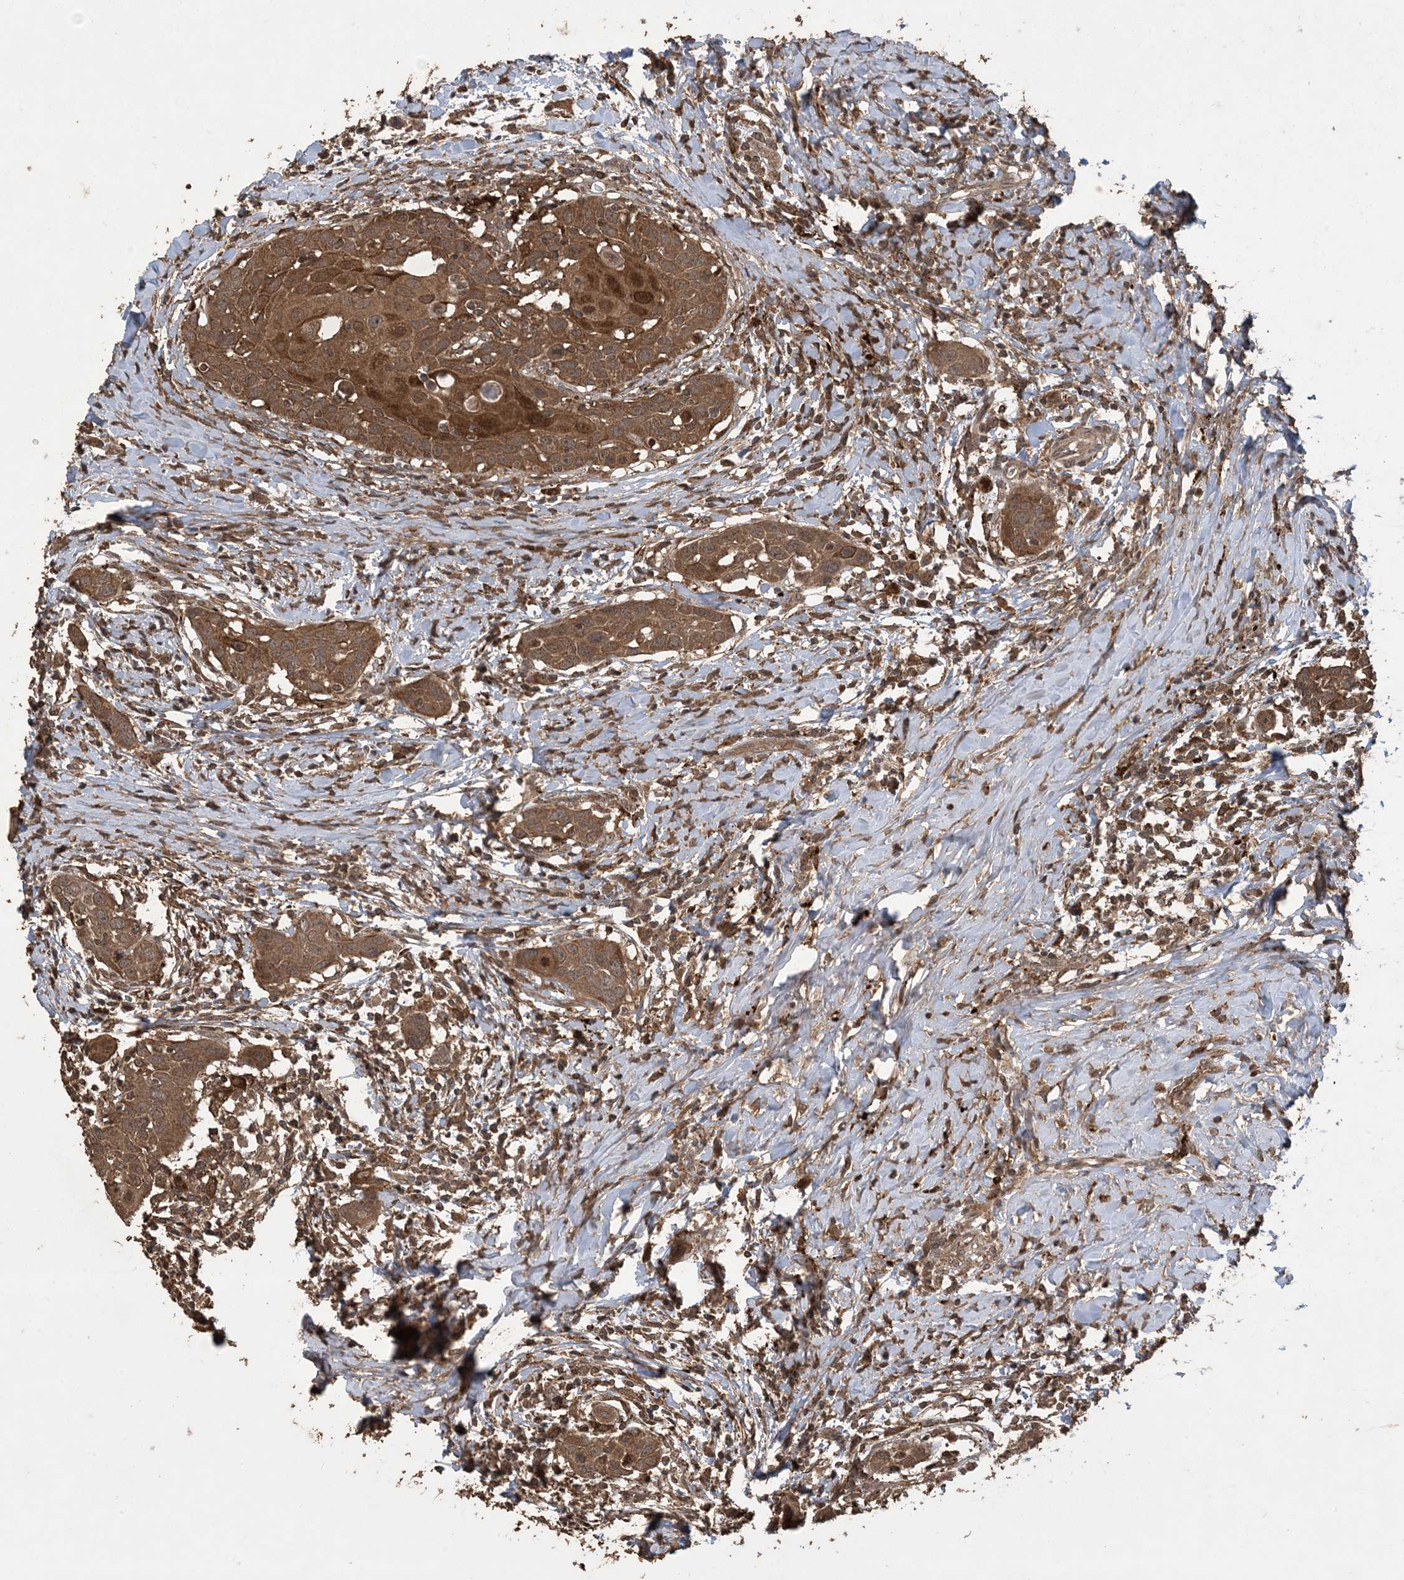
{"staining": {"intensity": "moderate", "quantity": ">75%", "location": "cytoplasmic/membranous"}, "tissue": "head and neck cancer", "cell_type": "Tumor cells", "image_type": "cancer", "snomed": [{"axis": "morphology", "description": "Squamous cell carcinoma, NOS"}, {"axis": "topography", "description": "Oral tissue"}, {"axis": "topography", "description": "Head-Neck"}], "caption": "Protein positivity by immunohistochemistry reveals moderate cytoplasmic/membranous positivity in approximately >75% of tumor cells in head and neck cancer (squamous cell carcinoma). The protein of interest is shown in brown color, while the nuclei are stained blue.", "gene": "EFCAB8", "patient": {"sex": "female", "age": 50}}